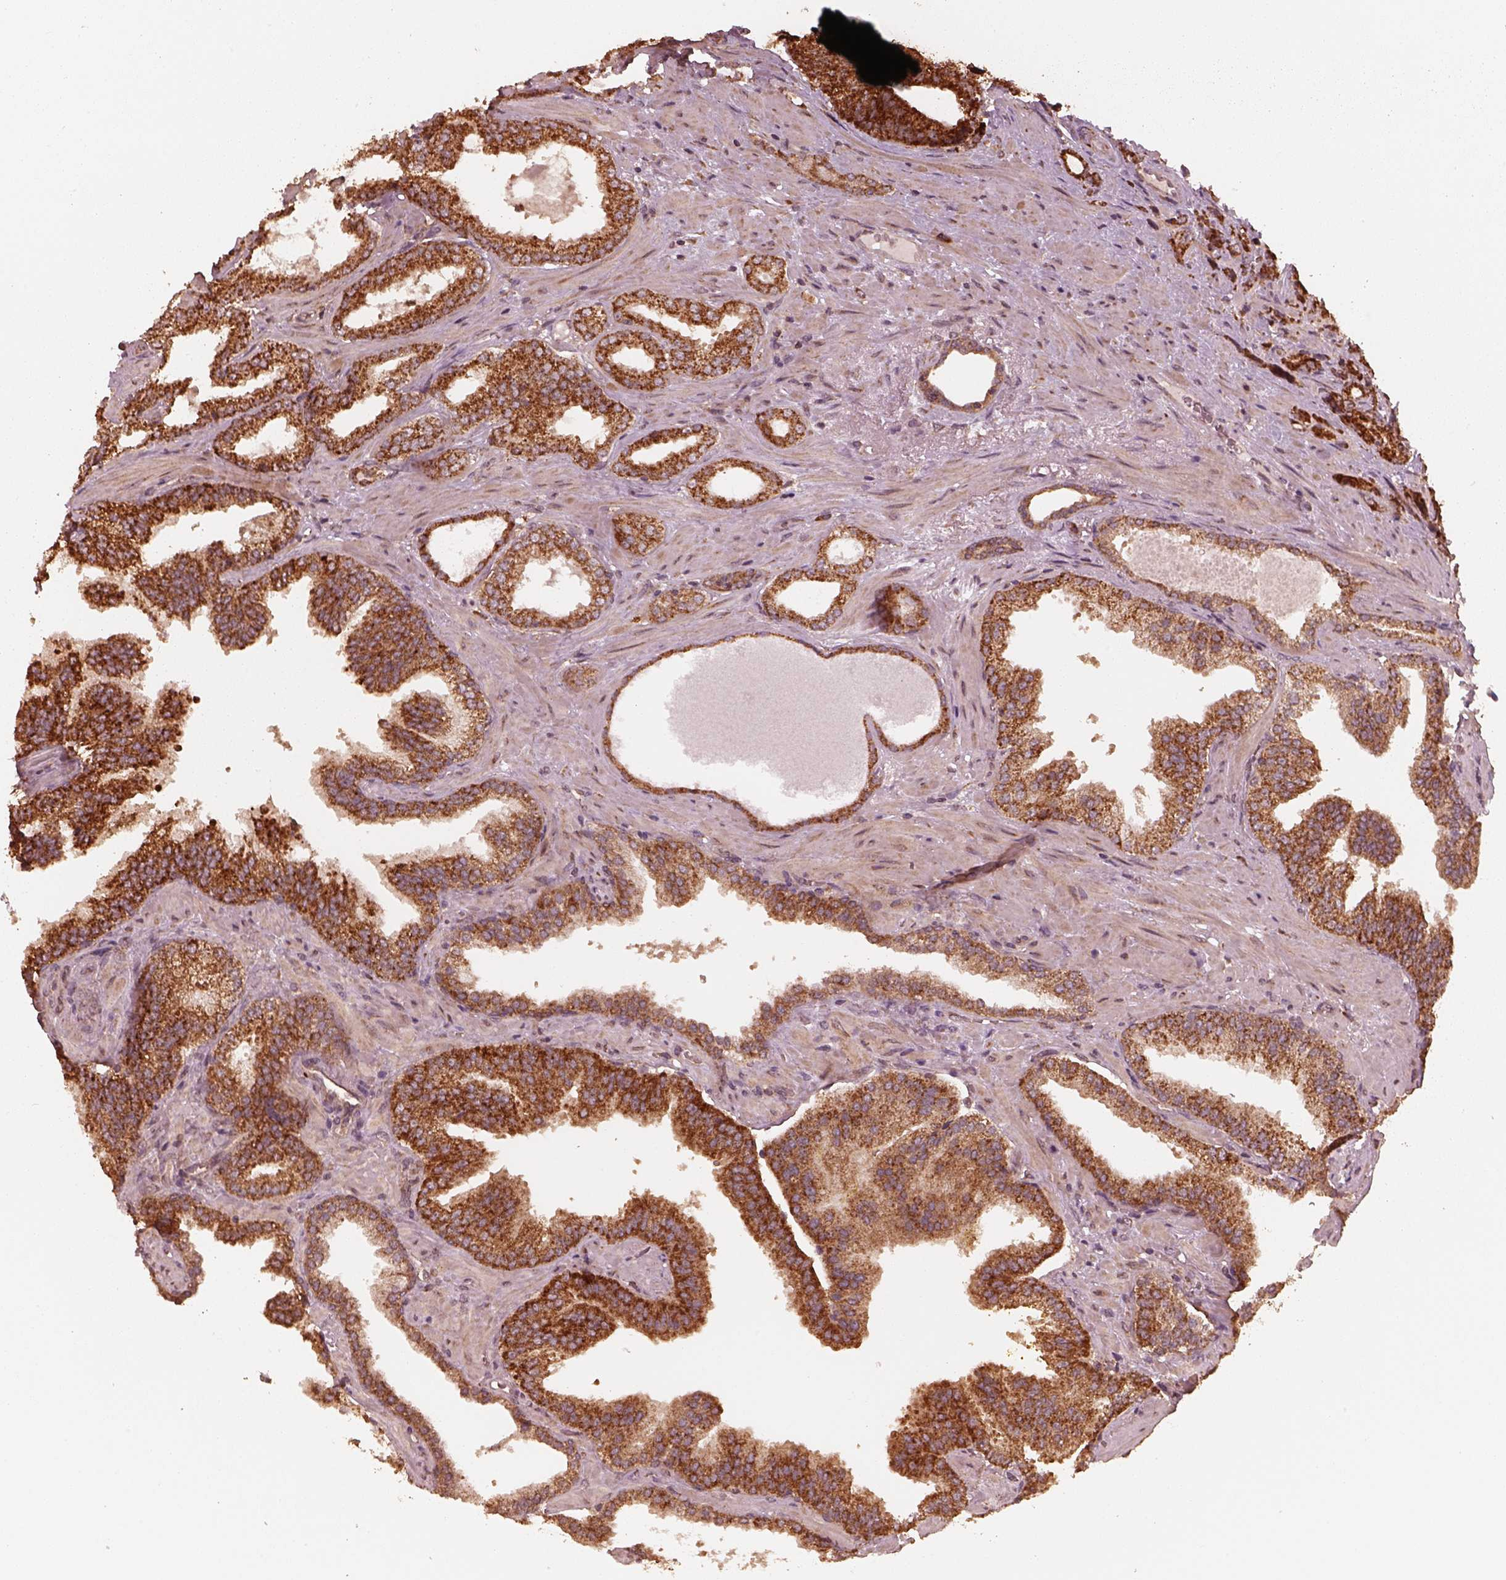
{"staining": {"intensity": "strong", "quantity": ">75%", "location": "cytoplasmic/membranous"}, "tissue": "prostate cancer", "cell_type": "Tumor cells", "image_type": "cancer", "snomed": [{"axis": "morphology", "description": "Adenocarcinoma, NOS"}, {"axis": "topography", "description": "Prostate"}], "caption": "Immunohistochemistry (IHC) of human adenocarcinoma (prostate) displays high levels of strong cytoplasmic/membranous expression in about >75% of tumor cells. (DAB (3,3'-diaminobenzidine) IHC with brightfield microscopy, high magnification).", "gene": "DNAJC25", "patient": {"sex": "male", "age": 63}}